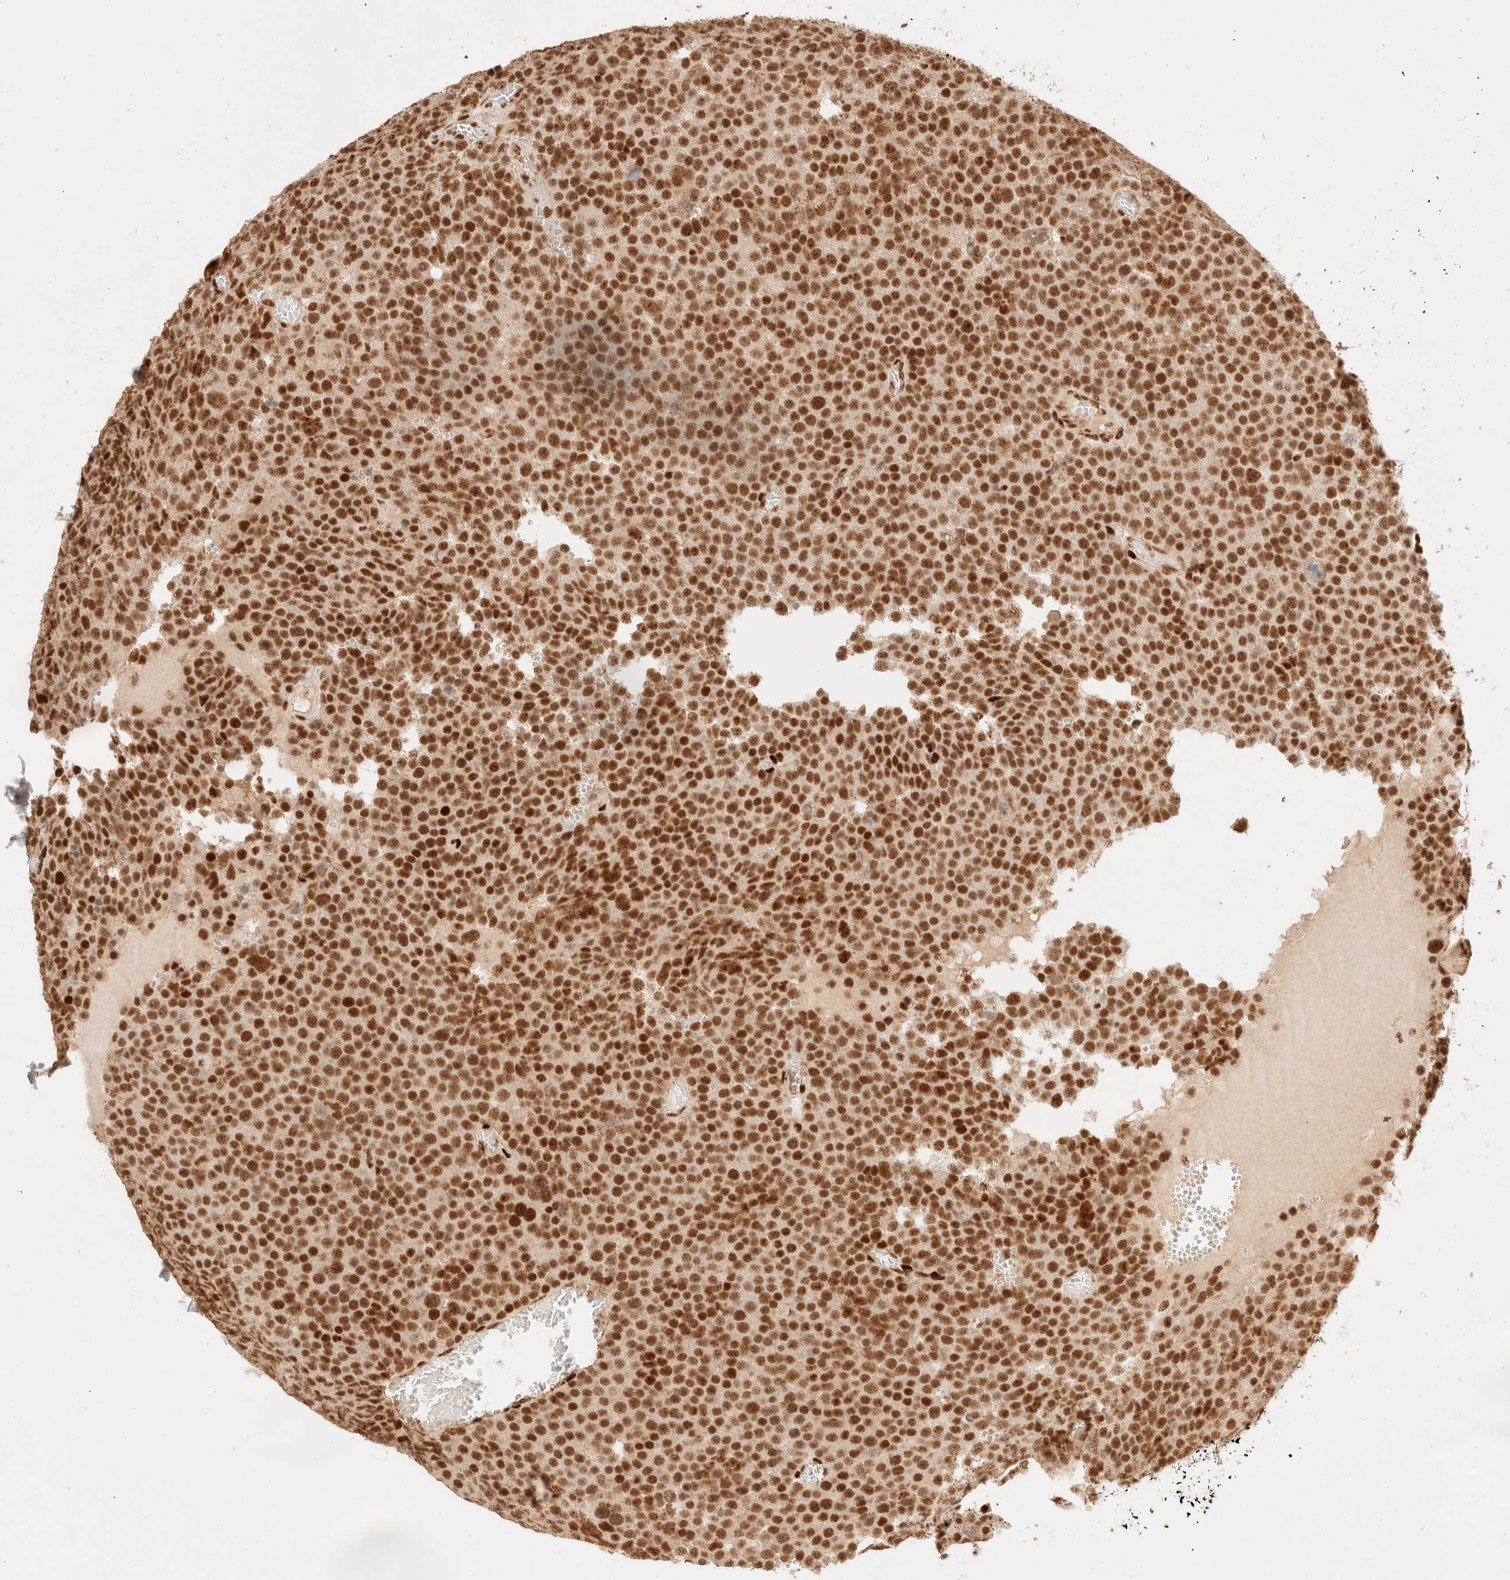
{"staining": {"intensity": "strong", "quantity": ">75%", "location": "nuclear"}, "tissue": "testis cancer", "cell_type": "Tumor cells", "image_type": "cancer", "snomed": [{"axis": "morphology", "description": "Seminoma, NOS"}, {"axis": "topography", "description": "Testis"}], "caption": "Immunohistochemical staining of human testis seminoma shows high levels of strong nuclear positivity in approximately >75% of tumor cells. (Brightfield microscopy of DAB IHC at high magnification).", "gene": "ZNF768", "patient": {"sex": "male", "age": 71}}